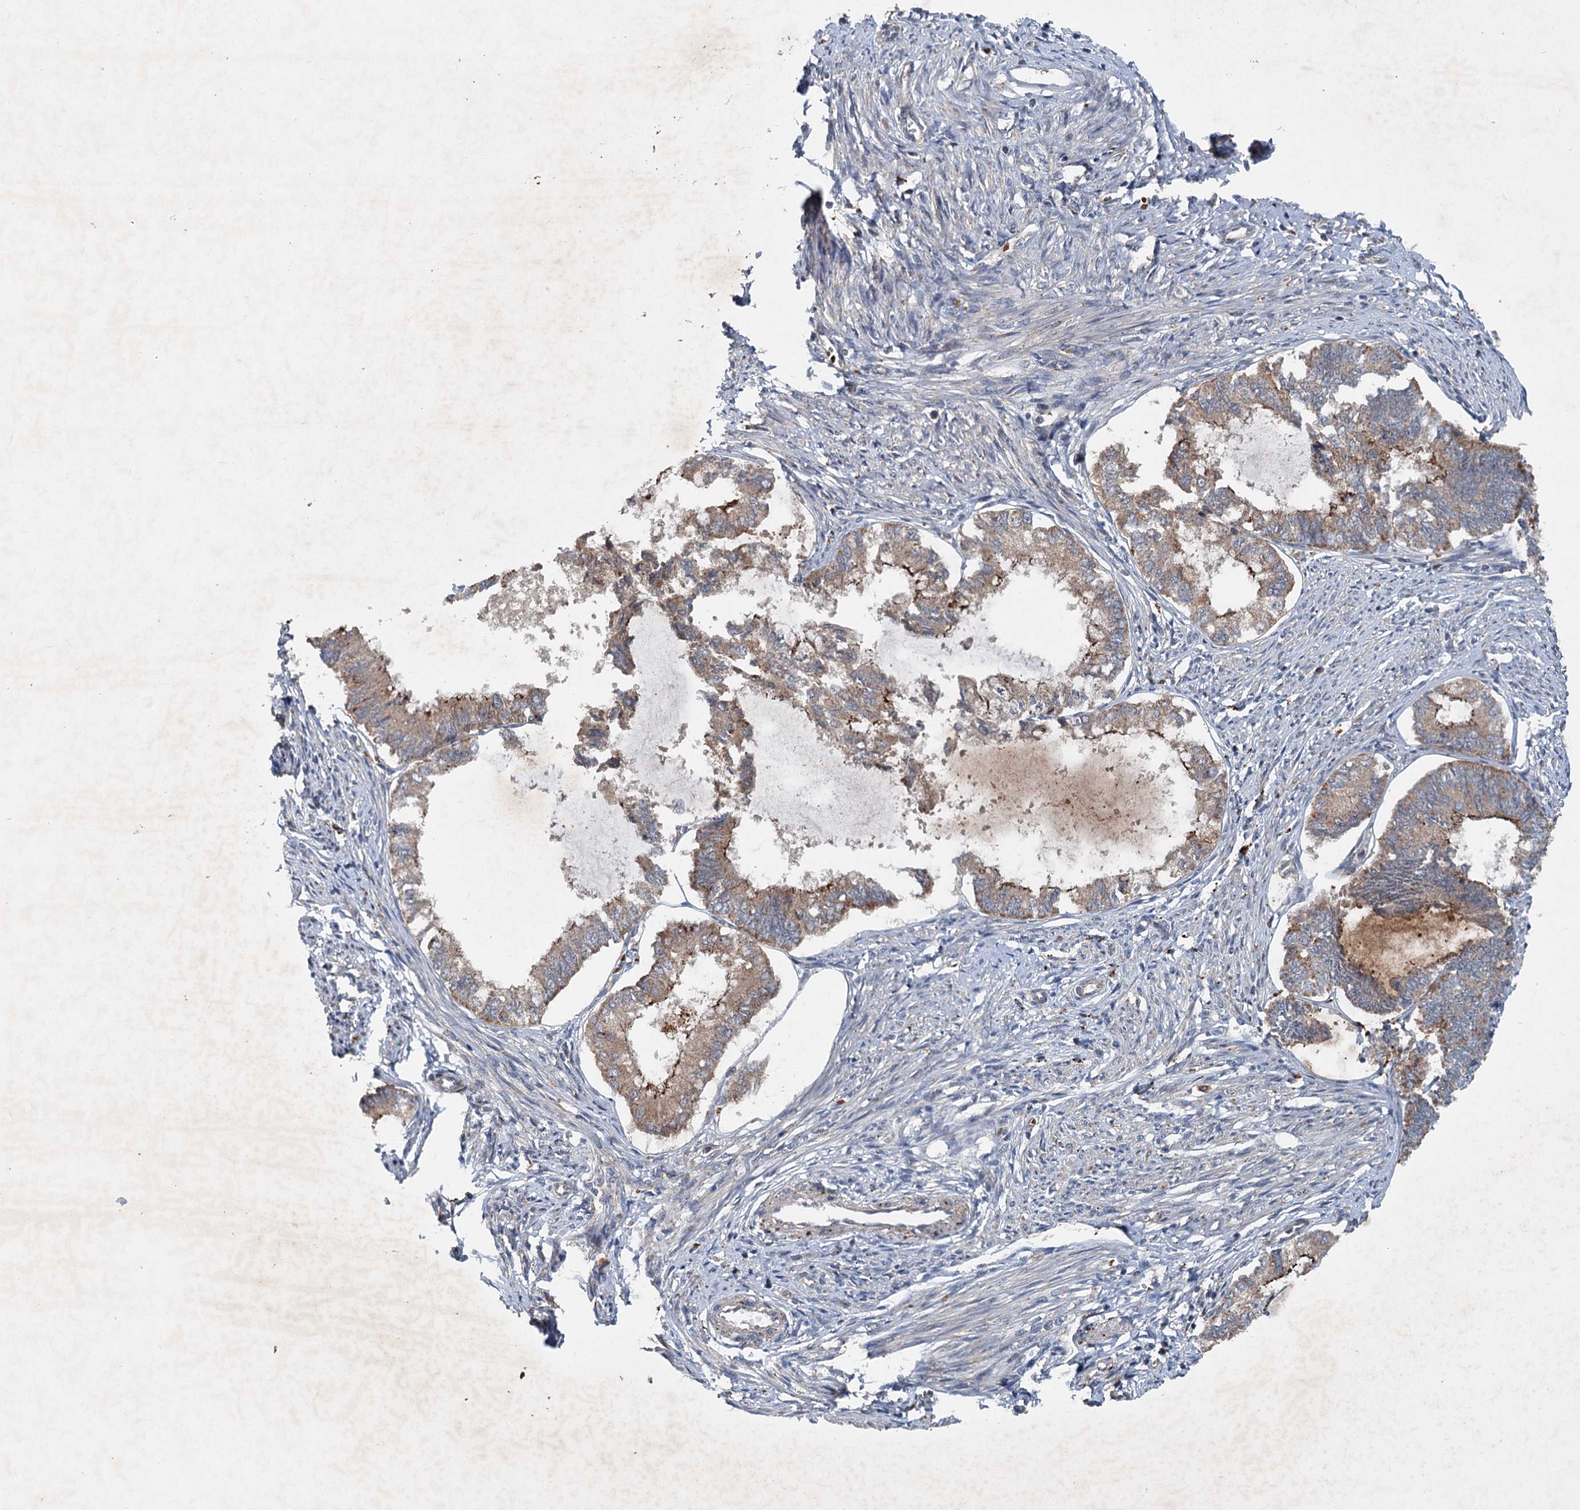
{"staining": {"intensity": "moderate", "quantity": ">75%", "location": "cytoplasmic/membranous"}, "tissue": "endometrial cancer", "cell_type": "Tumor cells", "image_type": "cancer", "snomed": [{"axis": "morphology", "description": "Adenocarcinoma, NOS"}, {"axis": "topography", "description": "Endometrium"}], "caption": "Brown immunohistochemical staining in adenocarcinoma (endometrial) displays moderate cytoplasmic/membranous staining in approximately >75% of tumor cells.", "gene": "N4BP2L2", "patient": {"sex": "female", "age": 86}}